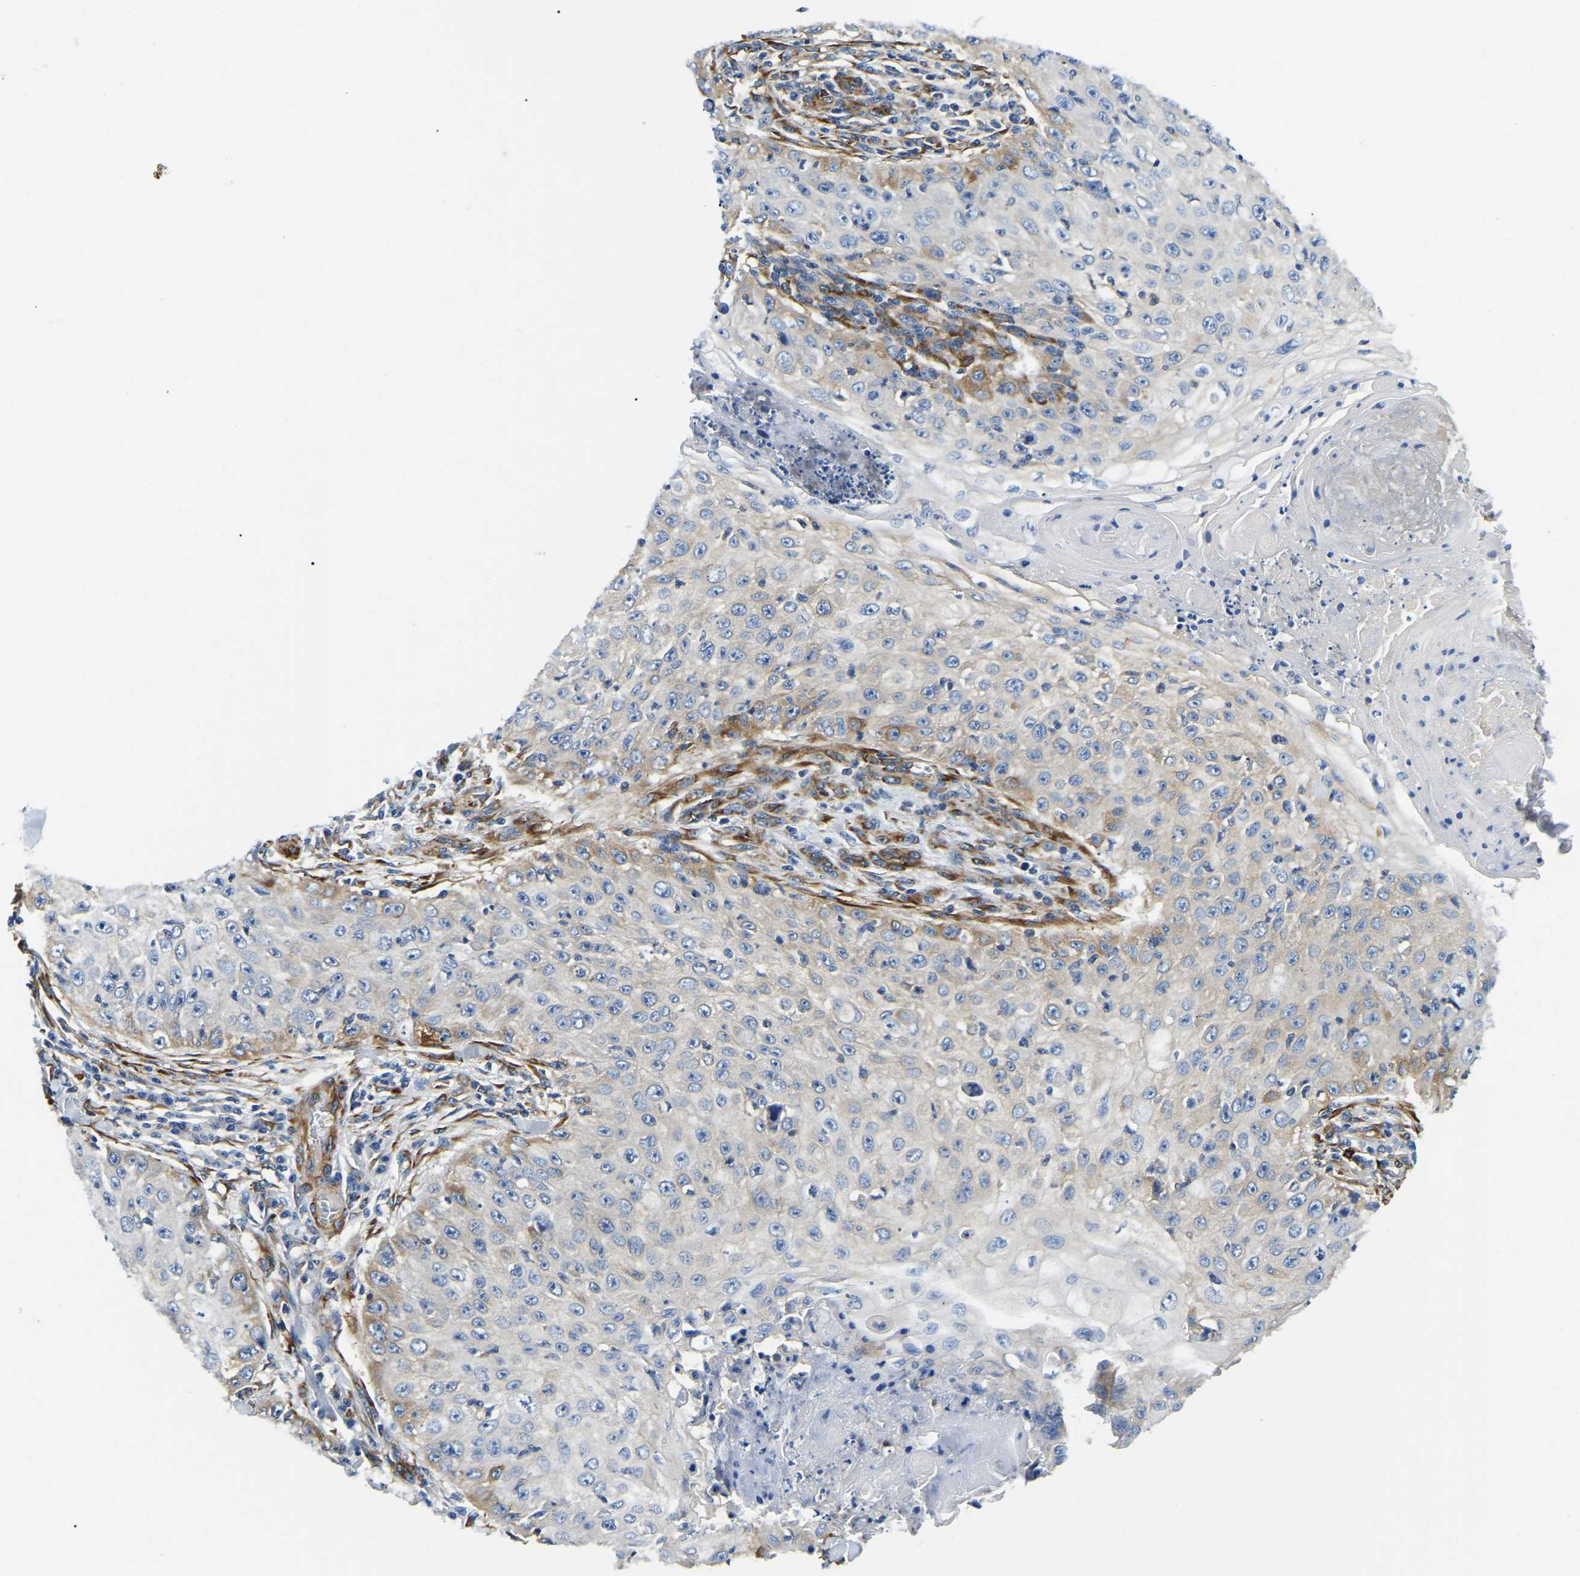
{"staining": {"intensity": "moderate", "quantity": "<25%", "location": "cytoplasmic/membranous"}, "tissue": "skin cancer", "cell_type": "Tumor cells", "image_type": "cancer", "snomed": [{"axis": "morphology", "description": "Squamous cell carcinoma, NOS"}, {"axis": "topography", "description": "Skin"}], "caption": "A low amount of moderate cytoplasmic/membranous staining is appreciated in about <25% of tumor cells in skin squamous cell carcinoma tissue.", "gene": "DUSP8", "patient": {"sex": "male", "age": 86}}